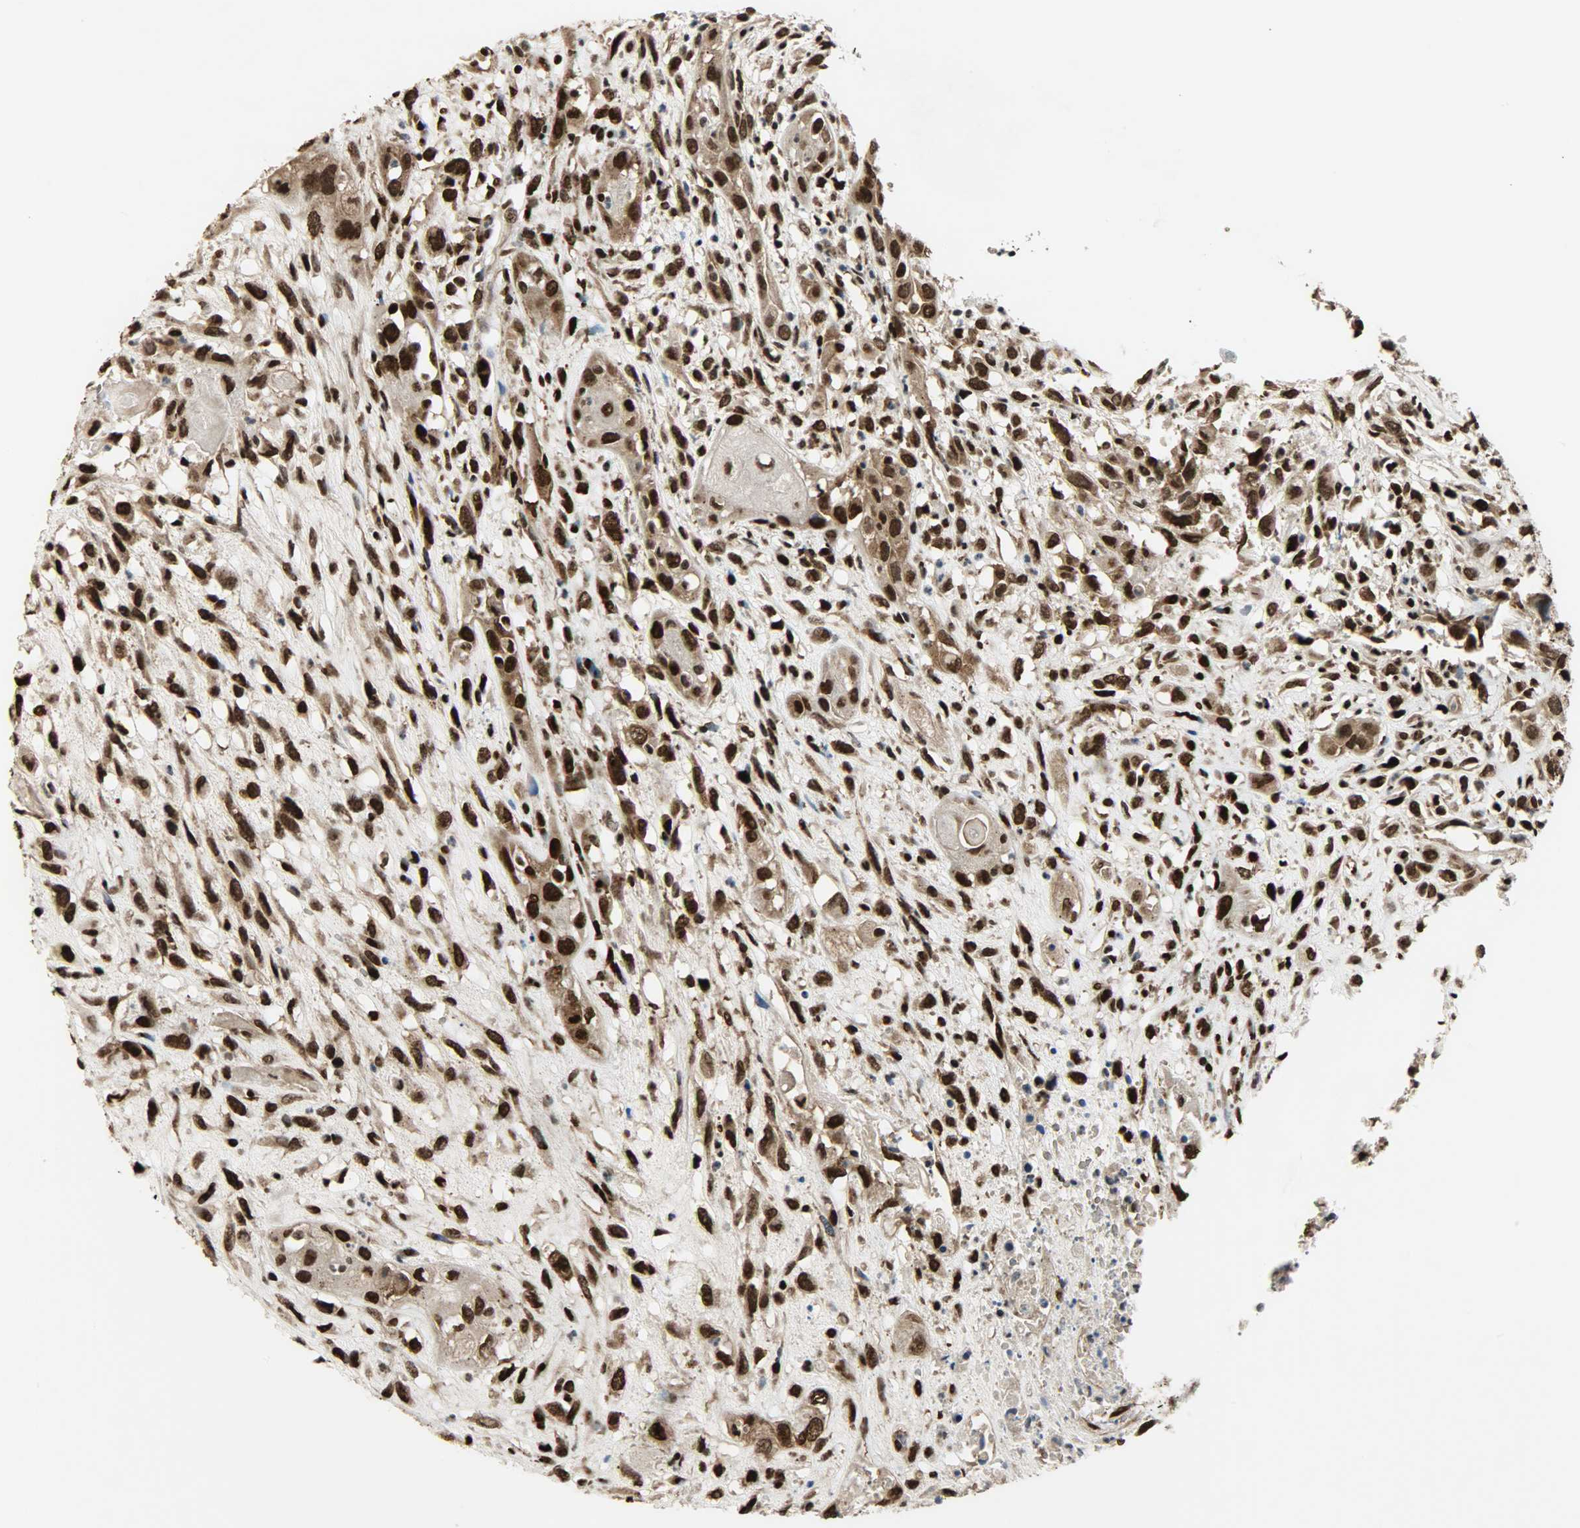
{"staining": {"intensity": "strong", "quantity": ">75%", "location": "cytoplasmic/membranous,nuclear"}, "tissue": "head and neck cancer", "cell_type": "Tumor cells", "image_type": "cancer", "snomed": [{"axis": "morphology", "description": "Necrosis, NOS"}, {"axis": "morphology", "description": "Neoplasm, malignant, NOS"}, {"axis": "topography", "description": "Salivary gland"}, {"axis": "topography", "description": "Head-Neck"}], "caption": "Head and neck neoplasm (malignant) tissue exhibits strong cytoplasmic/membranous and nuclear positivity in approximately >75% of tumor cells", "gene": "SNAI1", "patient": {"sex": "male", "age": 43}}